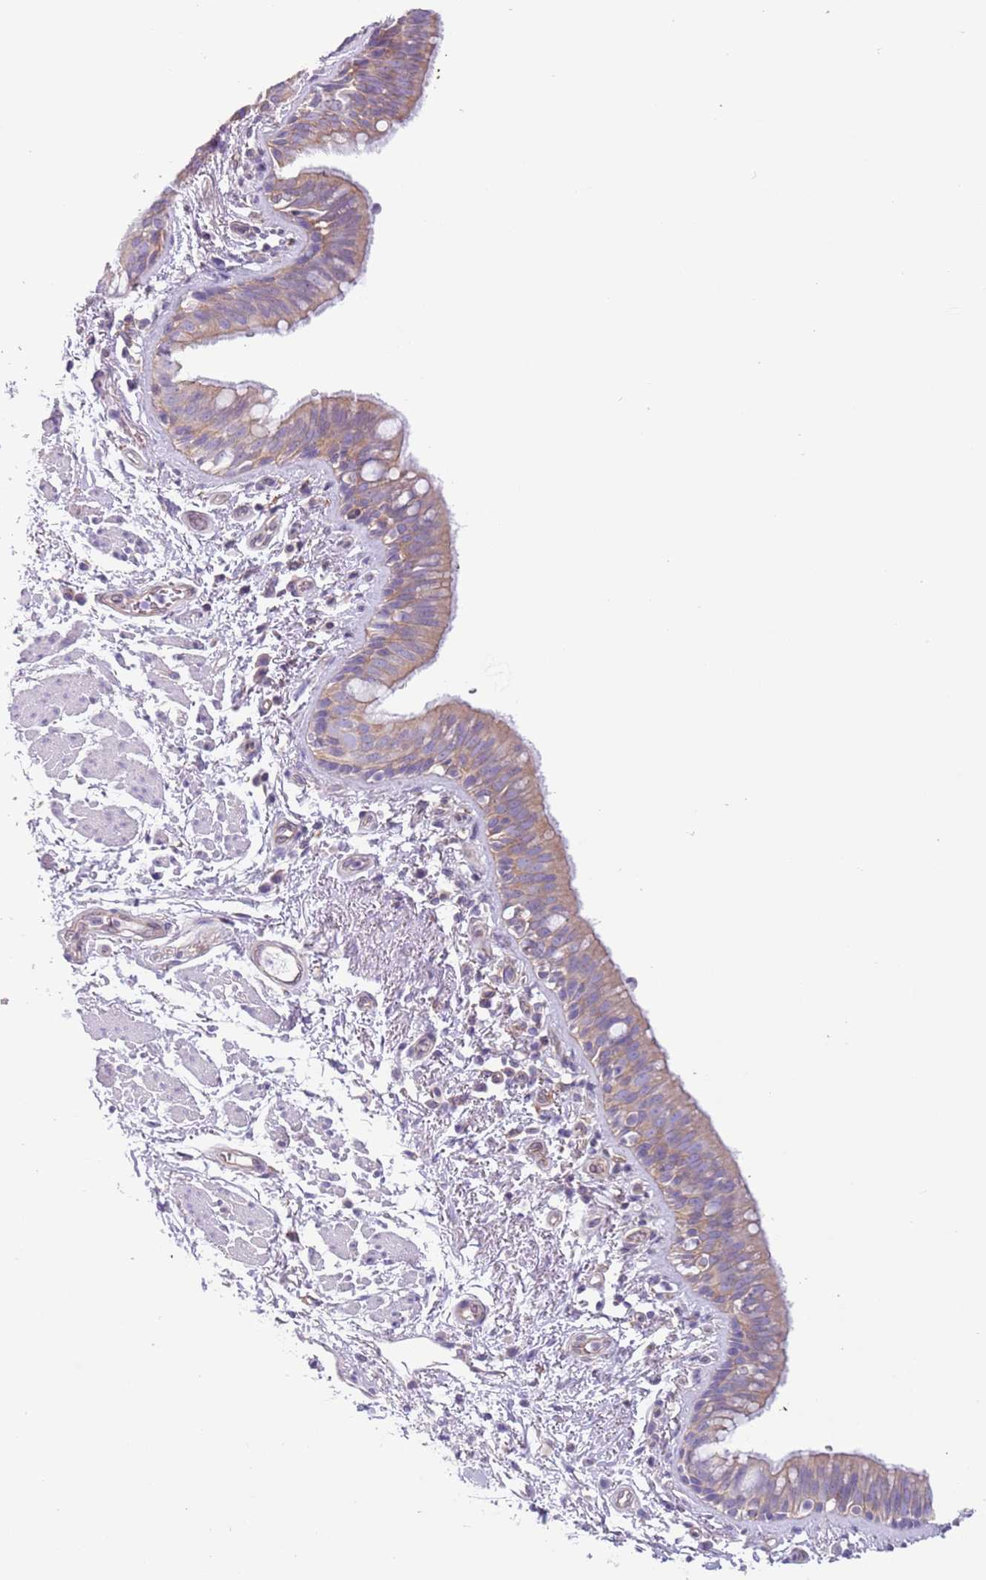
{"staining": {"intensity": "moderate", "quantity": "25%-75%", "location": "cytoplasmic/membranous"}, "tissue": "bronchus", "cell_type": "Respiratory epithelial cells", "image_type": "normal", "snomed": [{"axis": "morphology", "description": "Normal tissue, NOS"}, {"axis": "morphology", "description": "Neoplasm, uncertain whether benign or malignant"}, {"axis": "topography", "description": "Bronchus"}, {"axis": "topography", "description": "Lung"}], "caption": "This image displays immunohistochemistry staining of benign human bronchus, with medium moderate cytoplasmic/membranous staining in approximately 25%-75% of respiratory epithelial cells.", "gene": "RBP3", "patient": {"sex": "male", "age": 55}}